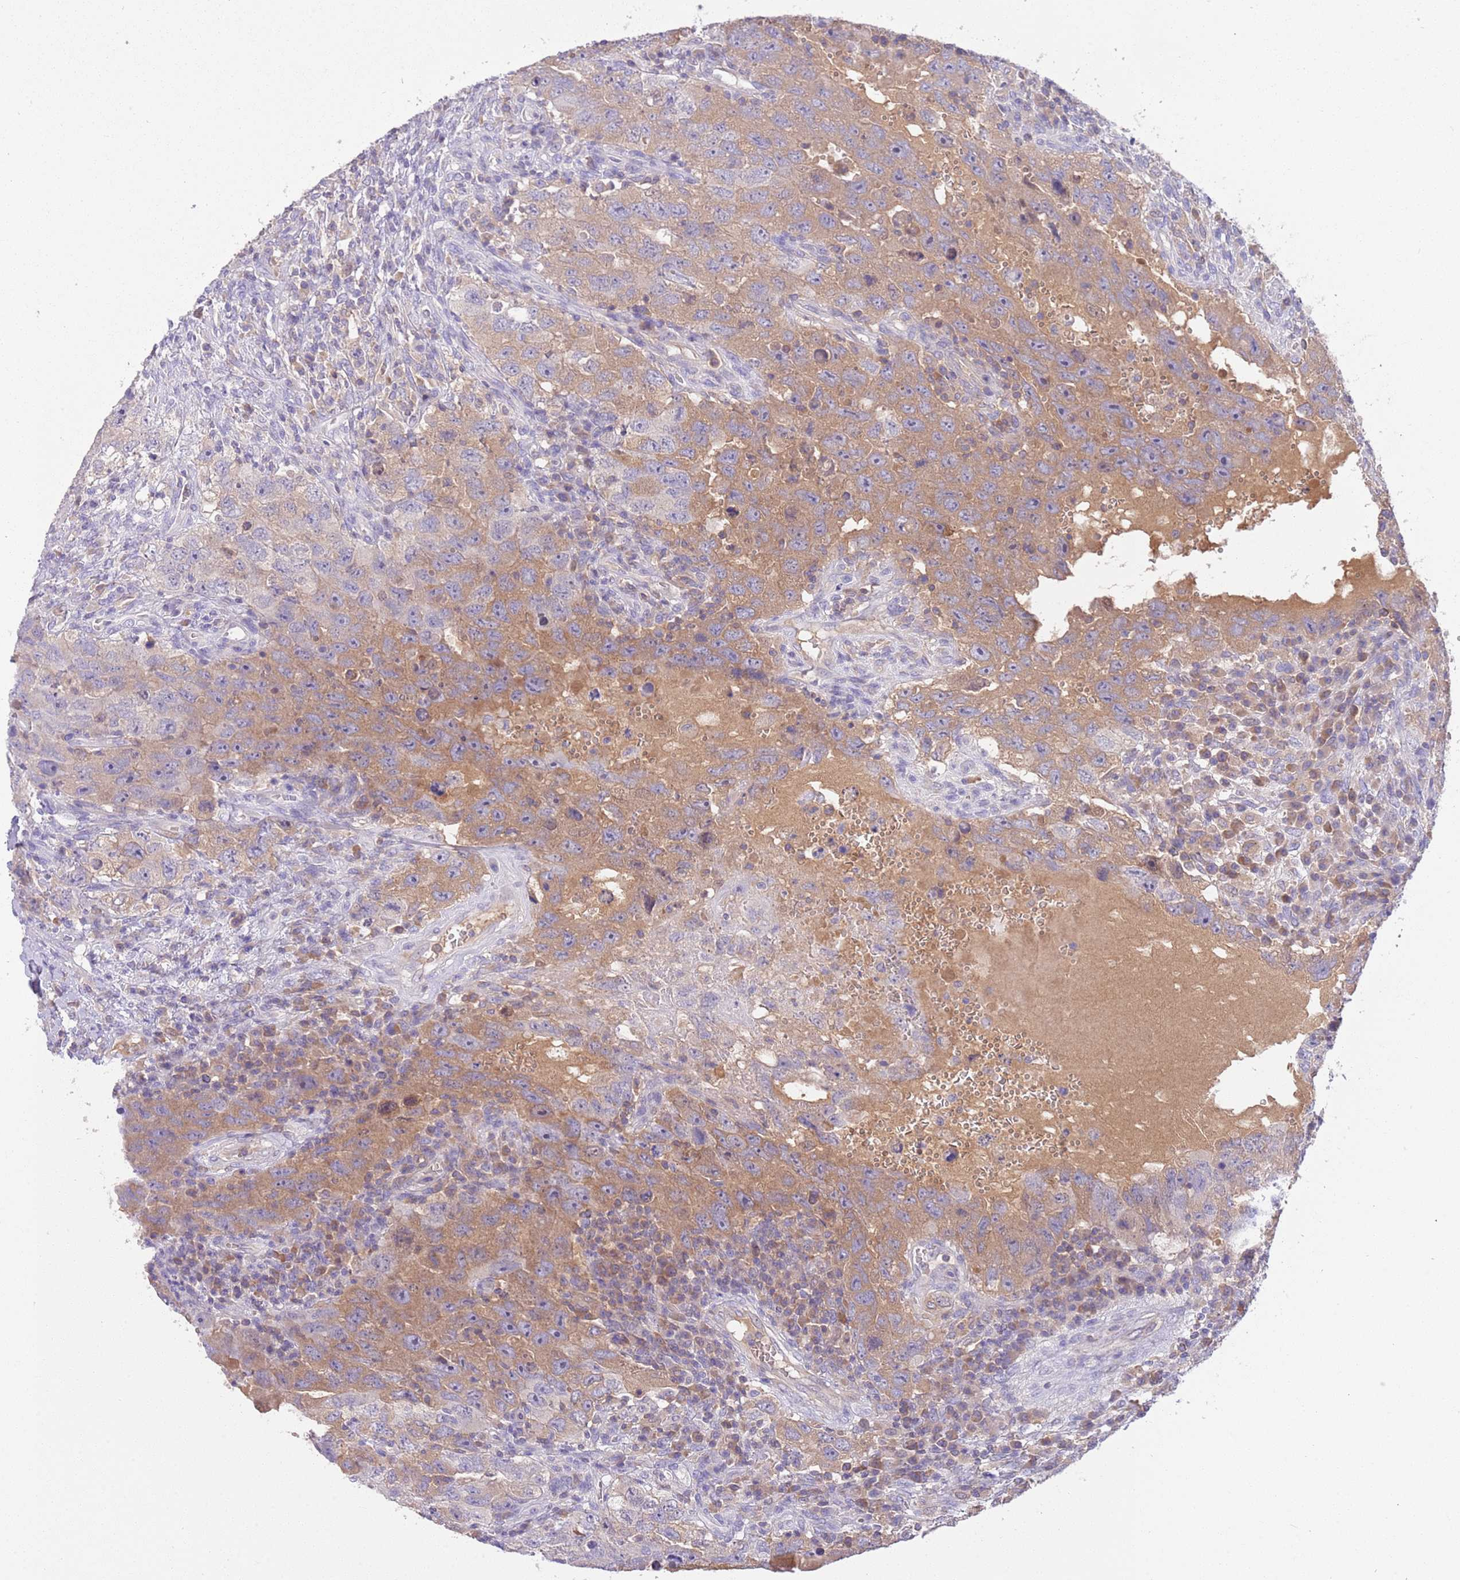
{"staining": {"intensity": "moderate", "quantity": ">75%", "location": "cytoplasmic/membranous"}, "tissue": "testis cancer", "cell_type": "Tumor cells", "image_type": "cancer", "snomed": [{"axis": "morphology", "description": "Carcinoma, Embryonal, NOS"}, {"axis": "topography", "description": "Testis"}], "caption": "Immunohistochemical staining of human embryonal carcinoma (testis) shows medium levels of moderate cytoplasmic/membranous protein positivity in approximately >75% of tumor cells. The staining was performed using DAB (3,3'-diaminobenzidine) to visualize the protein expression in brown, while the nuclei were stained in blue with hematoxylin (Magnification: 20x).", "gene": "IGFL4", "patient": {"sex": "male", "age": 26}}